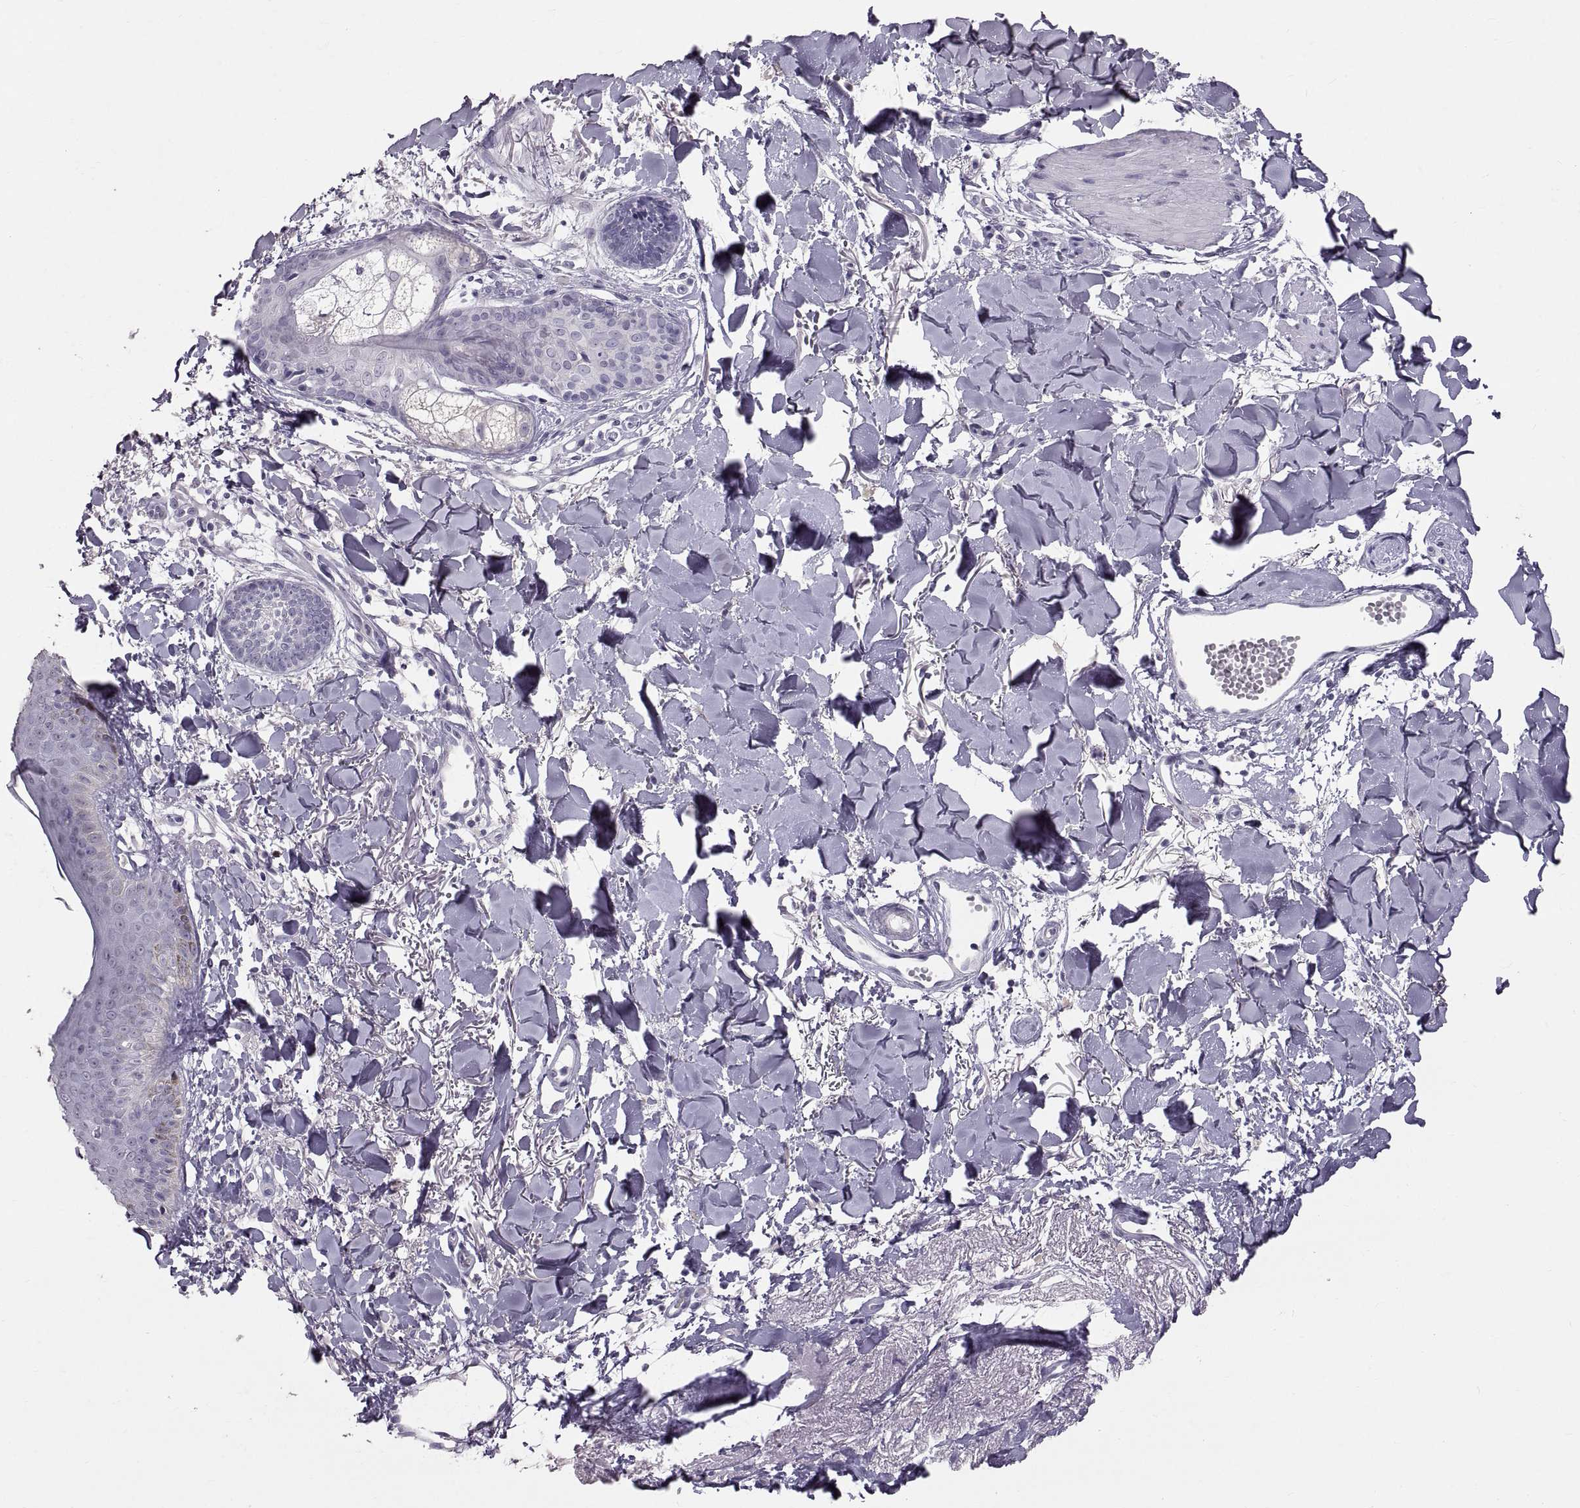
{"staining": {"intensity": "negative", "quantity": "none", "location": "none"}, "tissue": "skin cancer", "cell_type": "Tumor cells", "image_type": "cancer", "snomed": [{"axis": "morphology", "description": "Normal tissue, NOS"}, {"axis": "morphology", "description": "Basal cell carcinoma"}, {"axis": "topography", "description": "Skin"}], "caption": "An image of skin basal cell carcinoma stained for a protein shows no brown staining in tumor cells.", "gene": "WBP2NL", "patient": {"sex": "male", "age": 84}}